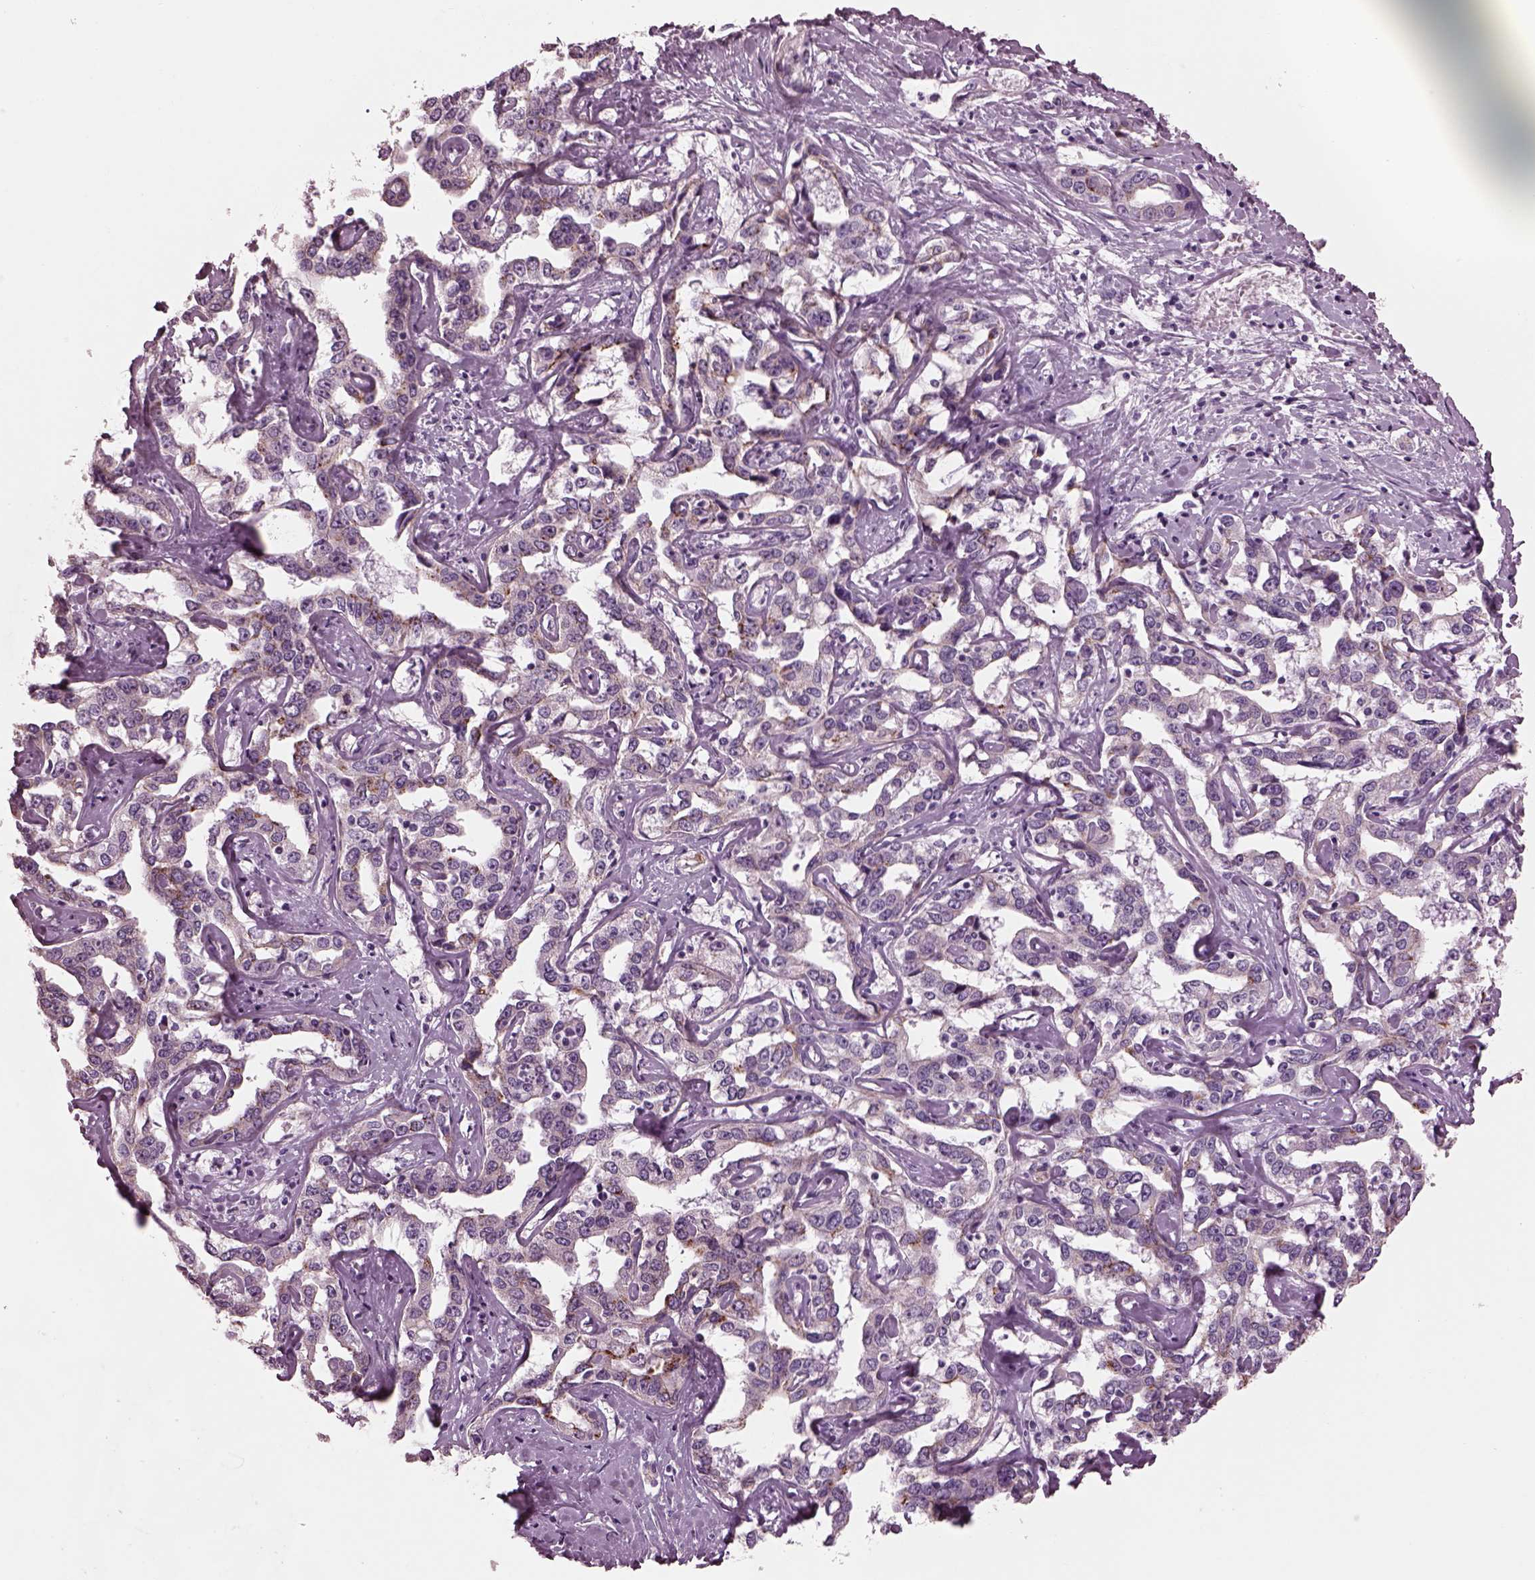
{"staining": {"intensity": "moderate", "quantity": "<25%", "location": "cytoplasmic/membranous"}, "tissue": "liver cancer", "cell_type": "Tumor cells", "image_type": "cancer", "snomed": [{"axis": "morphology", "description": "Cholangiocarcinoma"}, {"axis": "topography", "description": "Liver"}], "caption": "IHC photomicrograph of neoplastic tissue: liver cancer (cholangiocarcinoma) stained using immunohistochemistry displays low levels of moderate protein expression localized specifically in the cytoplasmic/membranous of tumor cells, appearing as a cytoplasmic/membranous brown color.", "gene": "BFSP1", "patient": {"sex": "male", "age": 59}}